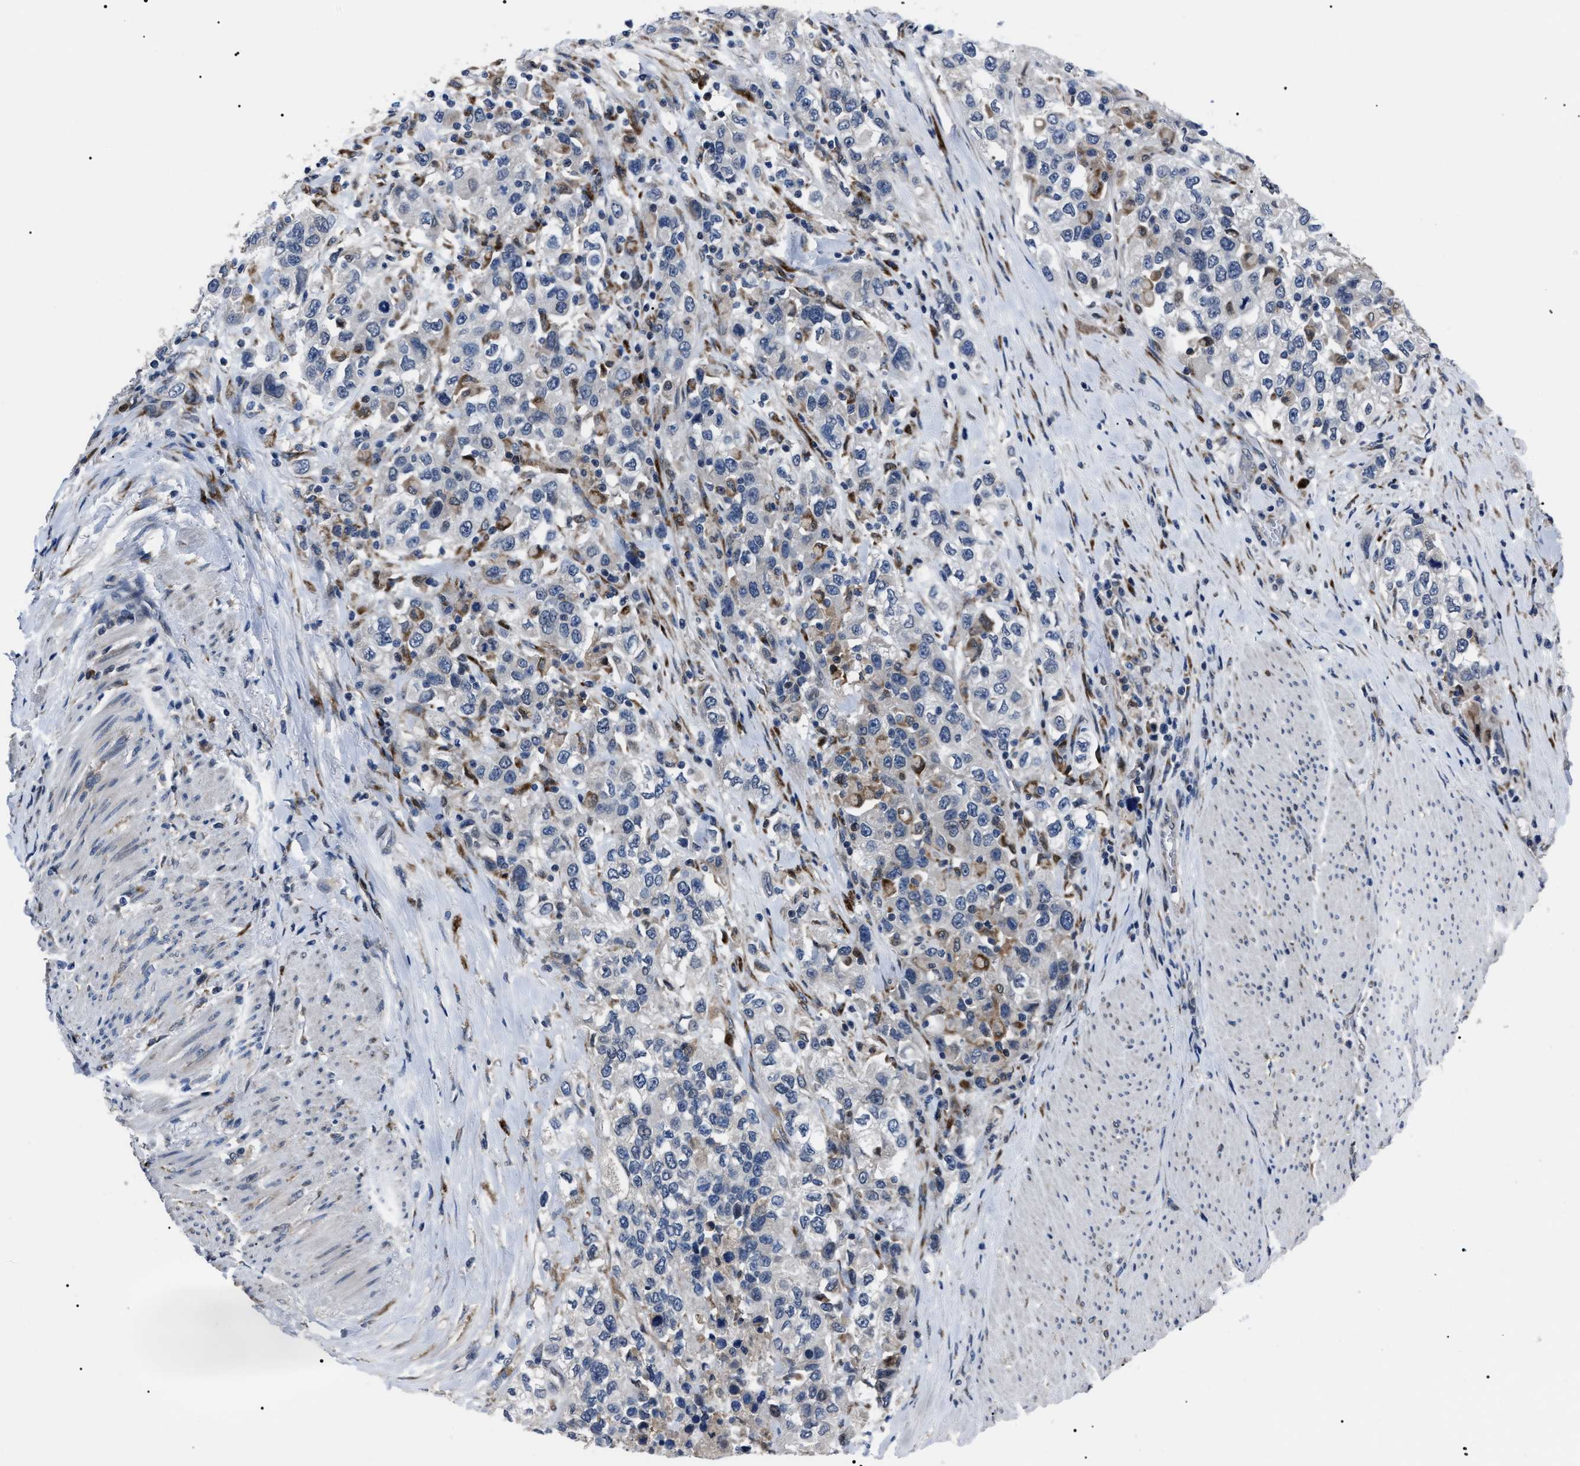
{"staining": {"intensity": "negative", "quantity": "none", "location": "none"}, "tissue": "urothelial cancer", "cell_type": "Tumor cells", "image_type": "cancer", "snomed": [{"axis": "morphology", "description": "Urothelial carcinoma, High grade"}, {"axis": "topography", "description": "Urinary bladder"}], "caption": "This is an immunohistochemistry micrograph of high-grade urothelial carcinoma. There is no positivity in tumor cells.", "gene": "LRRC14", "patient": {"sex": "female", "age": 80}}